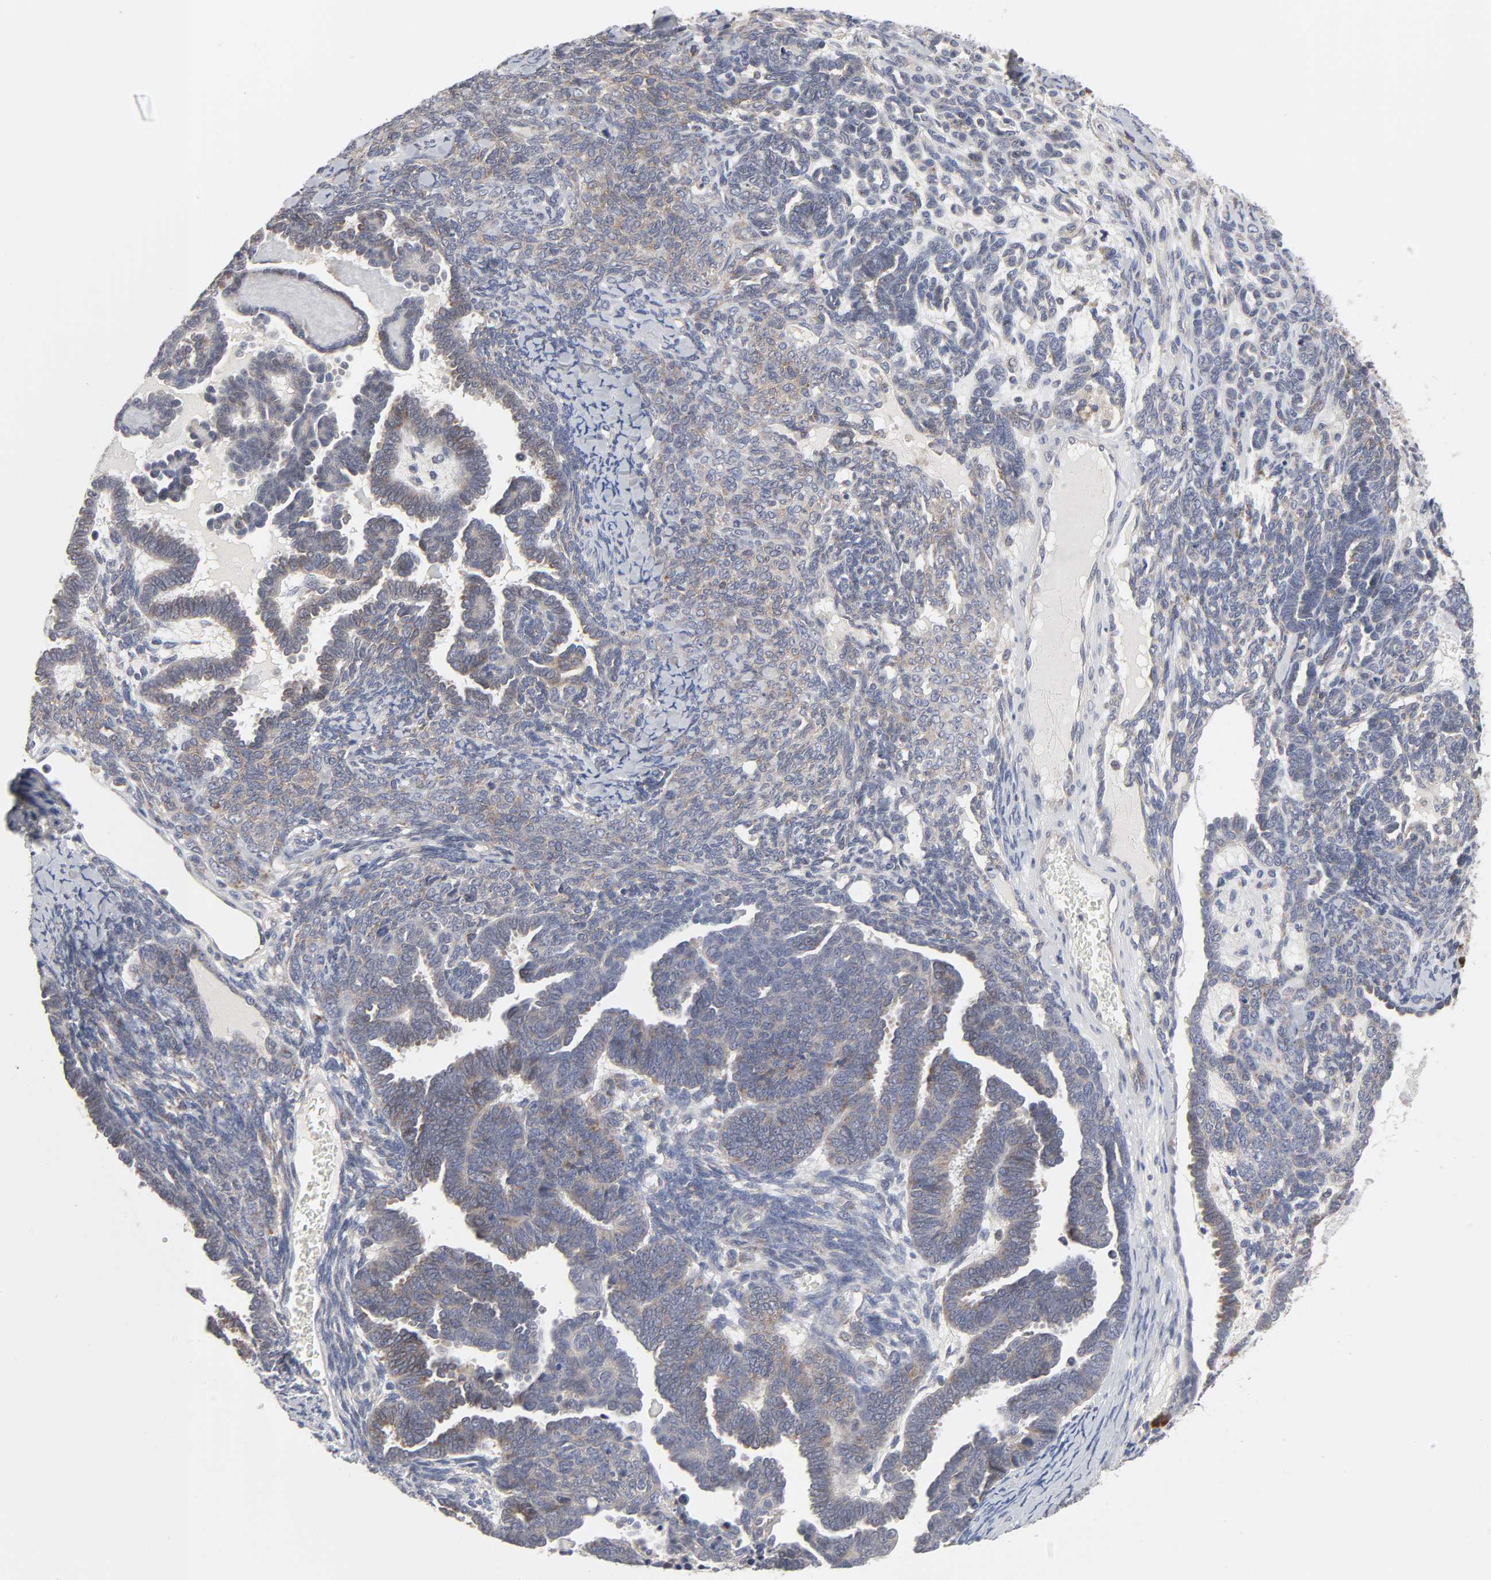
{"staining": {"intensity": "weak", "quantity": ">75%", "location": "cytoplasmic/membranous"}, "tissue": "endometrial cancer", "cell_type": "Tumor cells", "image_type": "cancer", "snomed": [{"axis": "morphology", "description": "Neoplasm, malignant, NOS"}, {"axis": "topography", "description": "Endometrium"}], "caption": "Endometrial malignant neoplasm was stained to show a protein in brown. There is low levels of weak cytoplasmic/membranous expression in approximately >75% of tumor cells.", "gene": "IL4R", "patient": {"sex": "female", "age": 74}}